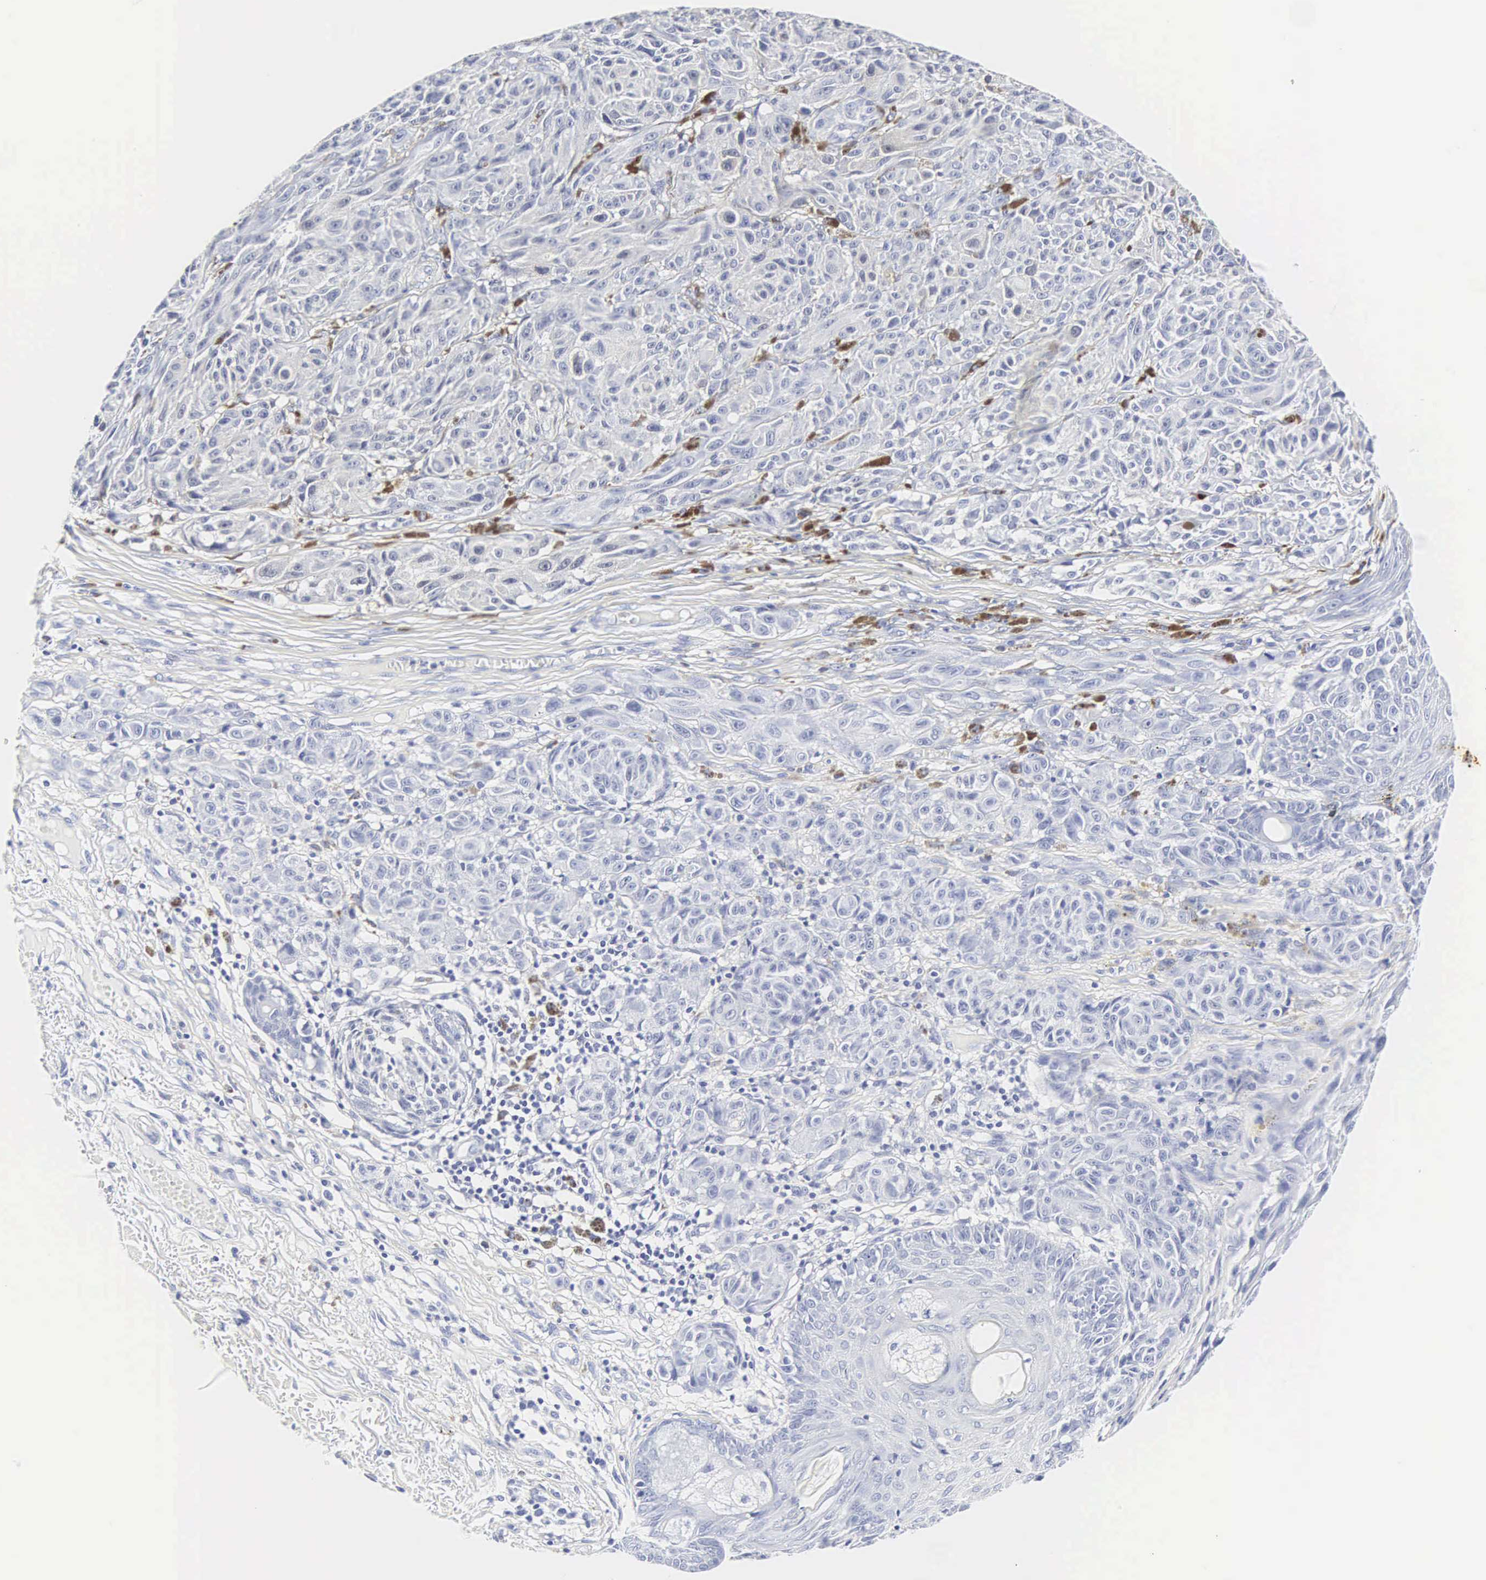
{"staining": {"intensity": "negative", "quantity": "none", "location": "none"}, "tissue": "melanoma", "cell_type": "Tumor cells", "image_type": "cancer", "snomed": [{"axis": "morphology", "description": "Malignant melanoma, NOS"}, {"axis": "topography", "description": "Skin"}], "caption": "DAB (3,3'-diaminobenzidine) immunohistochemical staining of melanoma displays no significant positivity in tumor cells.", "gene": "INS", "patient": {"sex": "male", "age": 70}}